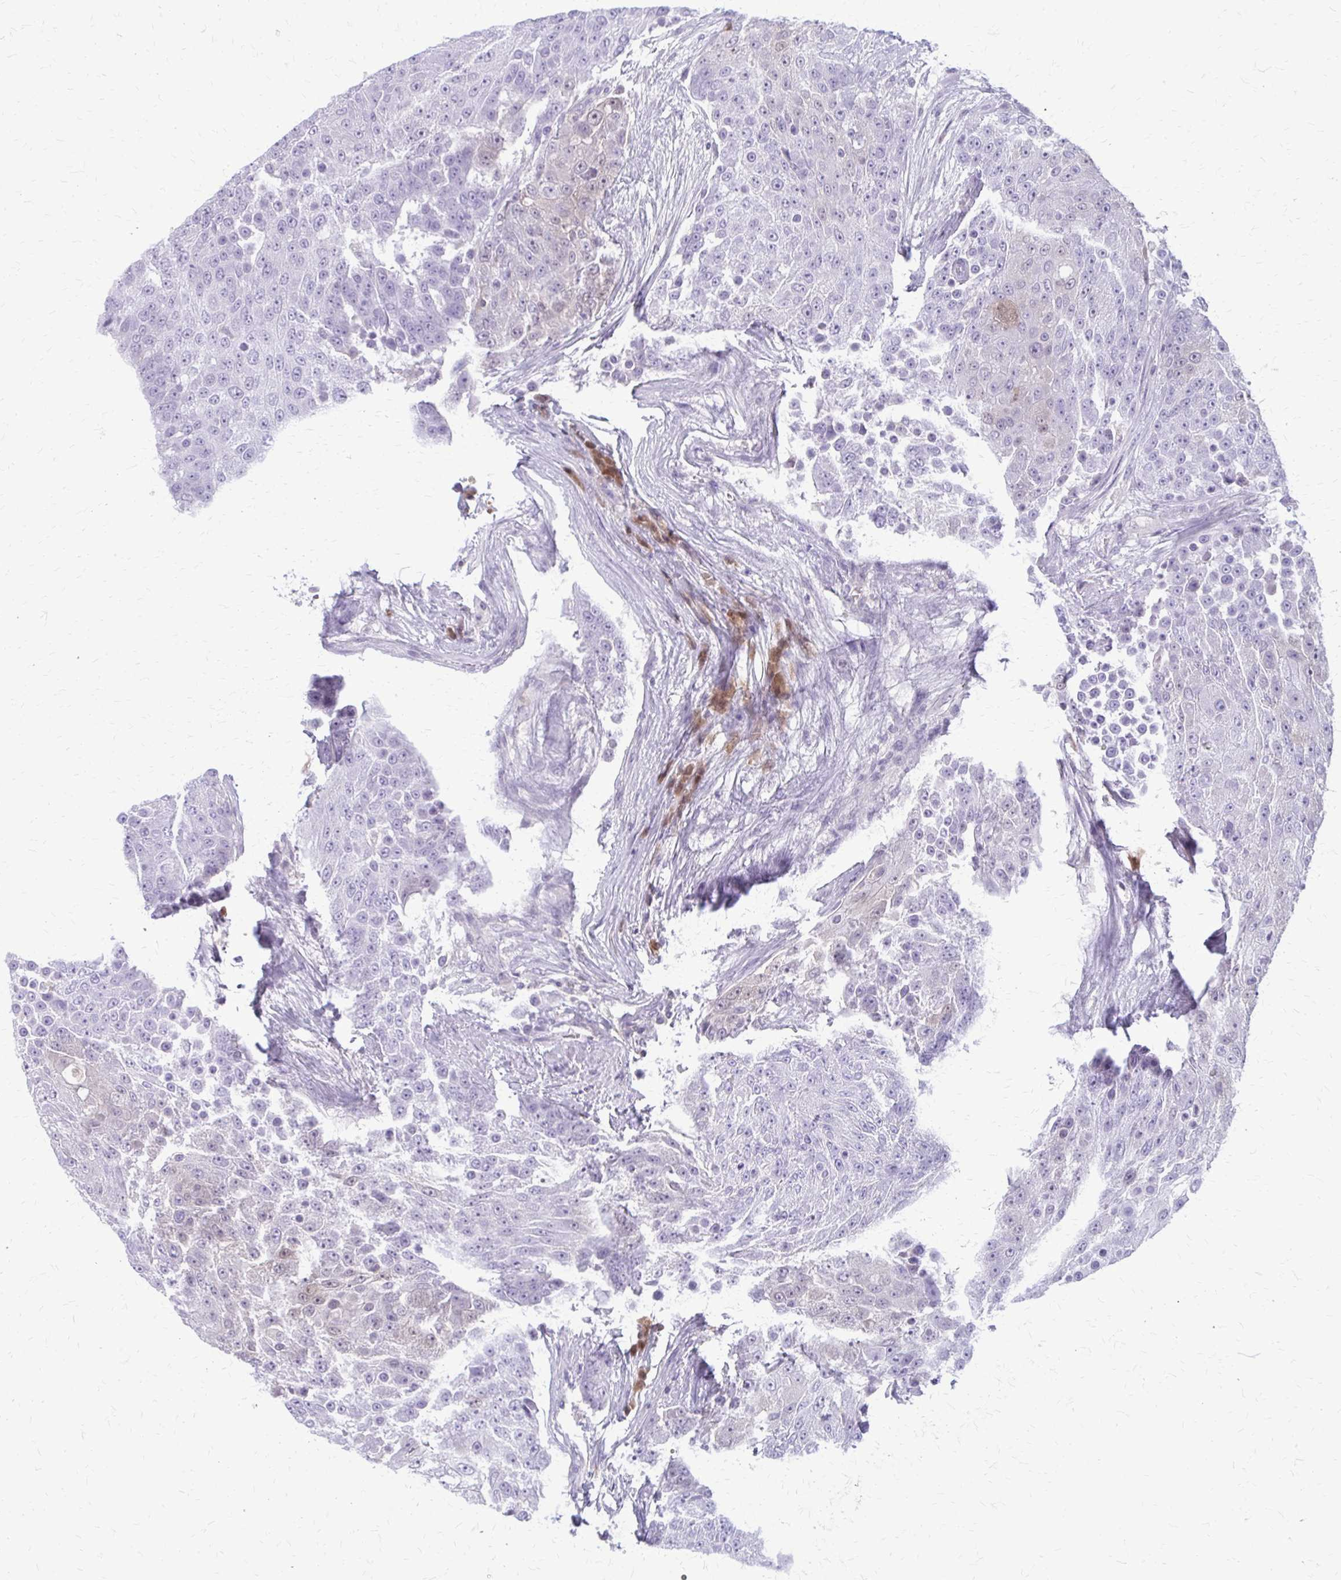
{"staining": {"intensity": "negative", "quantity": "none", "location": "none"}, "tissue": "urothelial cancer", "cell_type": "Tumor cells", "image_type": "cancer", "snomed": [{"axis": "morphology", "description": "Urothelial carcinoma, High grade"}, {"axis": "topography", "description": "Urinary bladder"}], "caption": "Photomicrograph shows no significant protein expression in tumor cells of urothelial cancer.", "gene": "GLRX", "patient": {"sex": "female", "age": 63}}